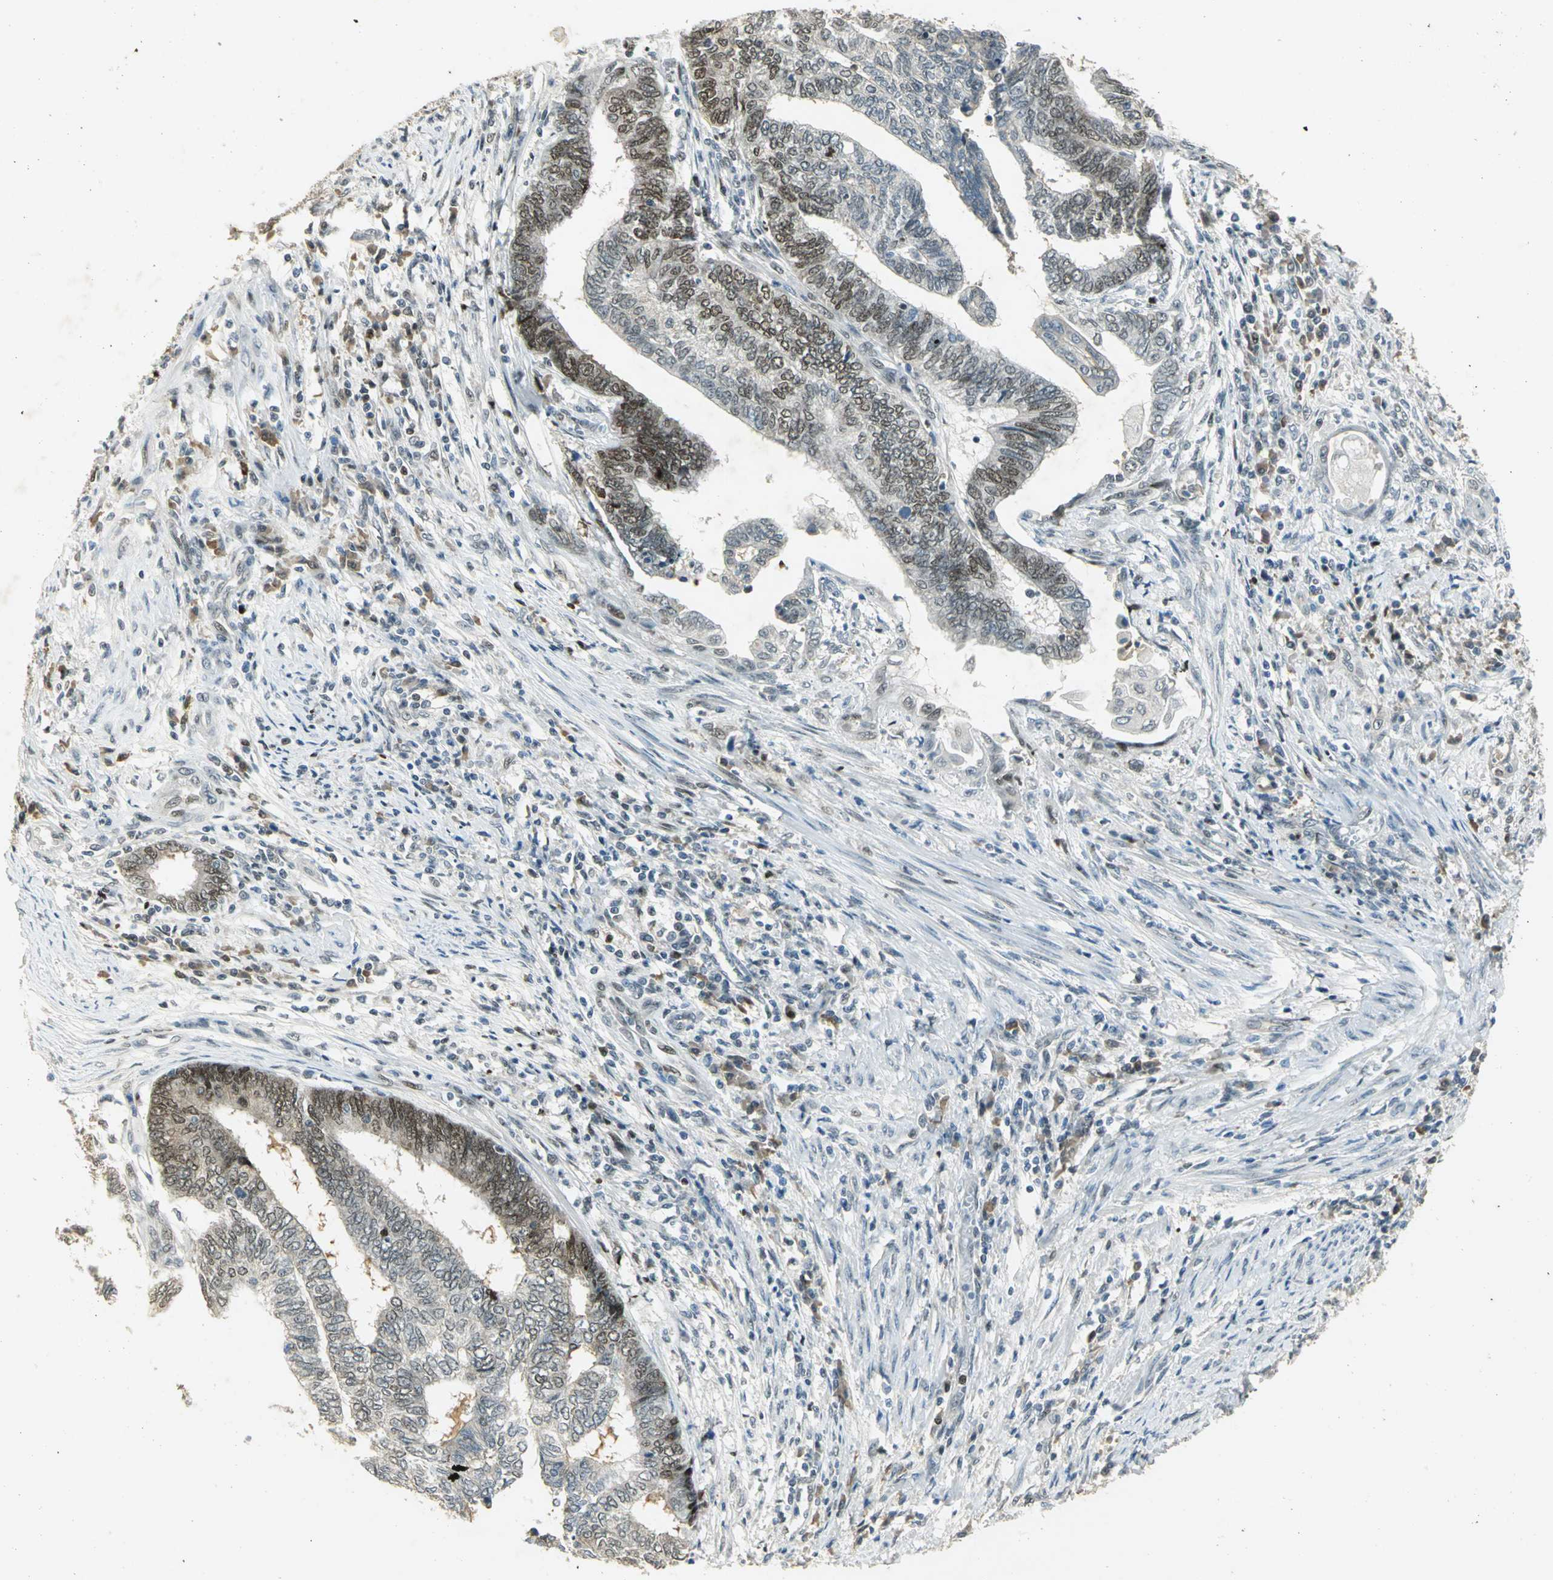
{"staining": {"intensity": "strong", "quantity": "25%-75%", "location": "nuclear"}, "tissue": "endometrial cancer", "cell_type": "Tumor cells", "image_type": "cancer", "snomed": [{"axis": "morphology", "description": "Adenocarcinoma, NOS"}, {"axis": "topography", "description": "Uterus"}, {"axis": "topography", "description": "Endometrium"}], "caption": "Strong nuclear positivity for a protein is present in approximately 25%-75% of tumor cells of endometrial cancer (adenocarcinoma) using immunohistochemistry (IHC).", "gene": "AK6", "patient": {"sex": "female", "age": 70}}